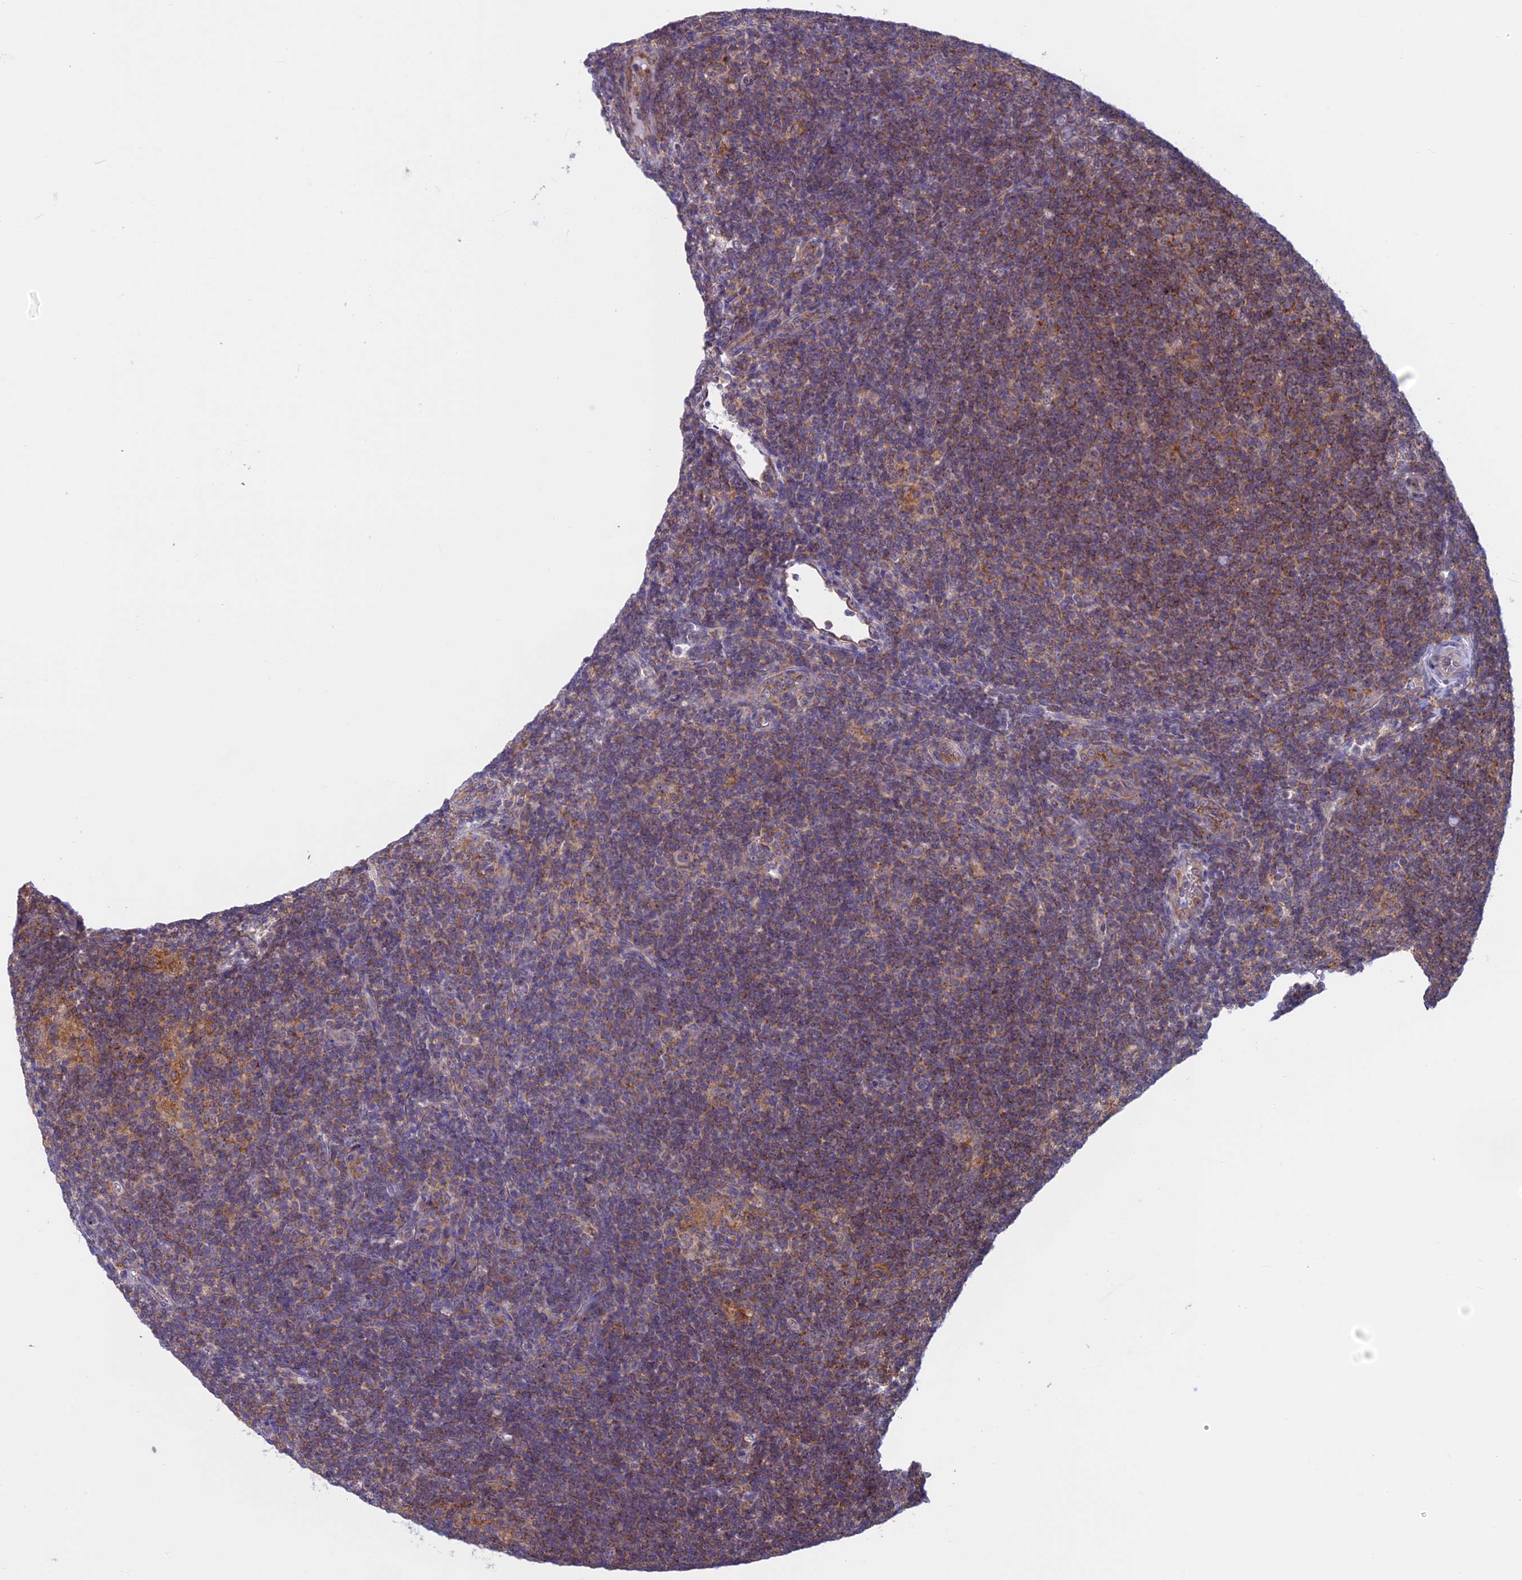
{"staining": {"intensity": "moderate", "quantity": "25%-75%", "location": "cytoplasmic/membranous"}, "tissue": "lymphoma", "cell_type": "Tumor cells", "image_type": "cancer", "snomed": [{"axis": "morphology", "description": "Hodgkin's disease, NOS"}, {"axis": "topography", "description": "Lymph node"}], "caption": "Lymphoma was stained to show a protein in brown. There is medium levels of moderate cytoplasmic/membranous expression in approximately 25%-75% of tumor cells. The protein of interest is shown in brown color, while the nuclei are stained blue.", "gene": "CLINT1", "patient": {"sex": "female", "age": 57}}